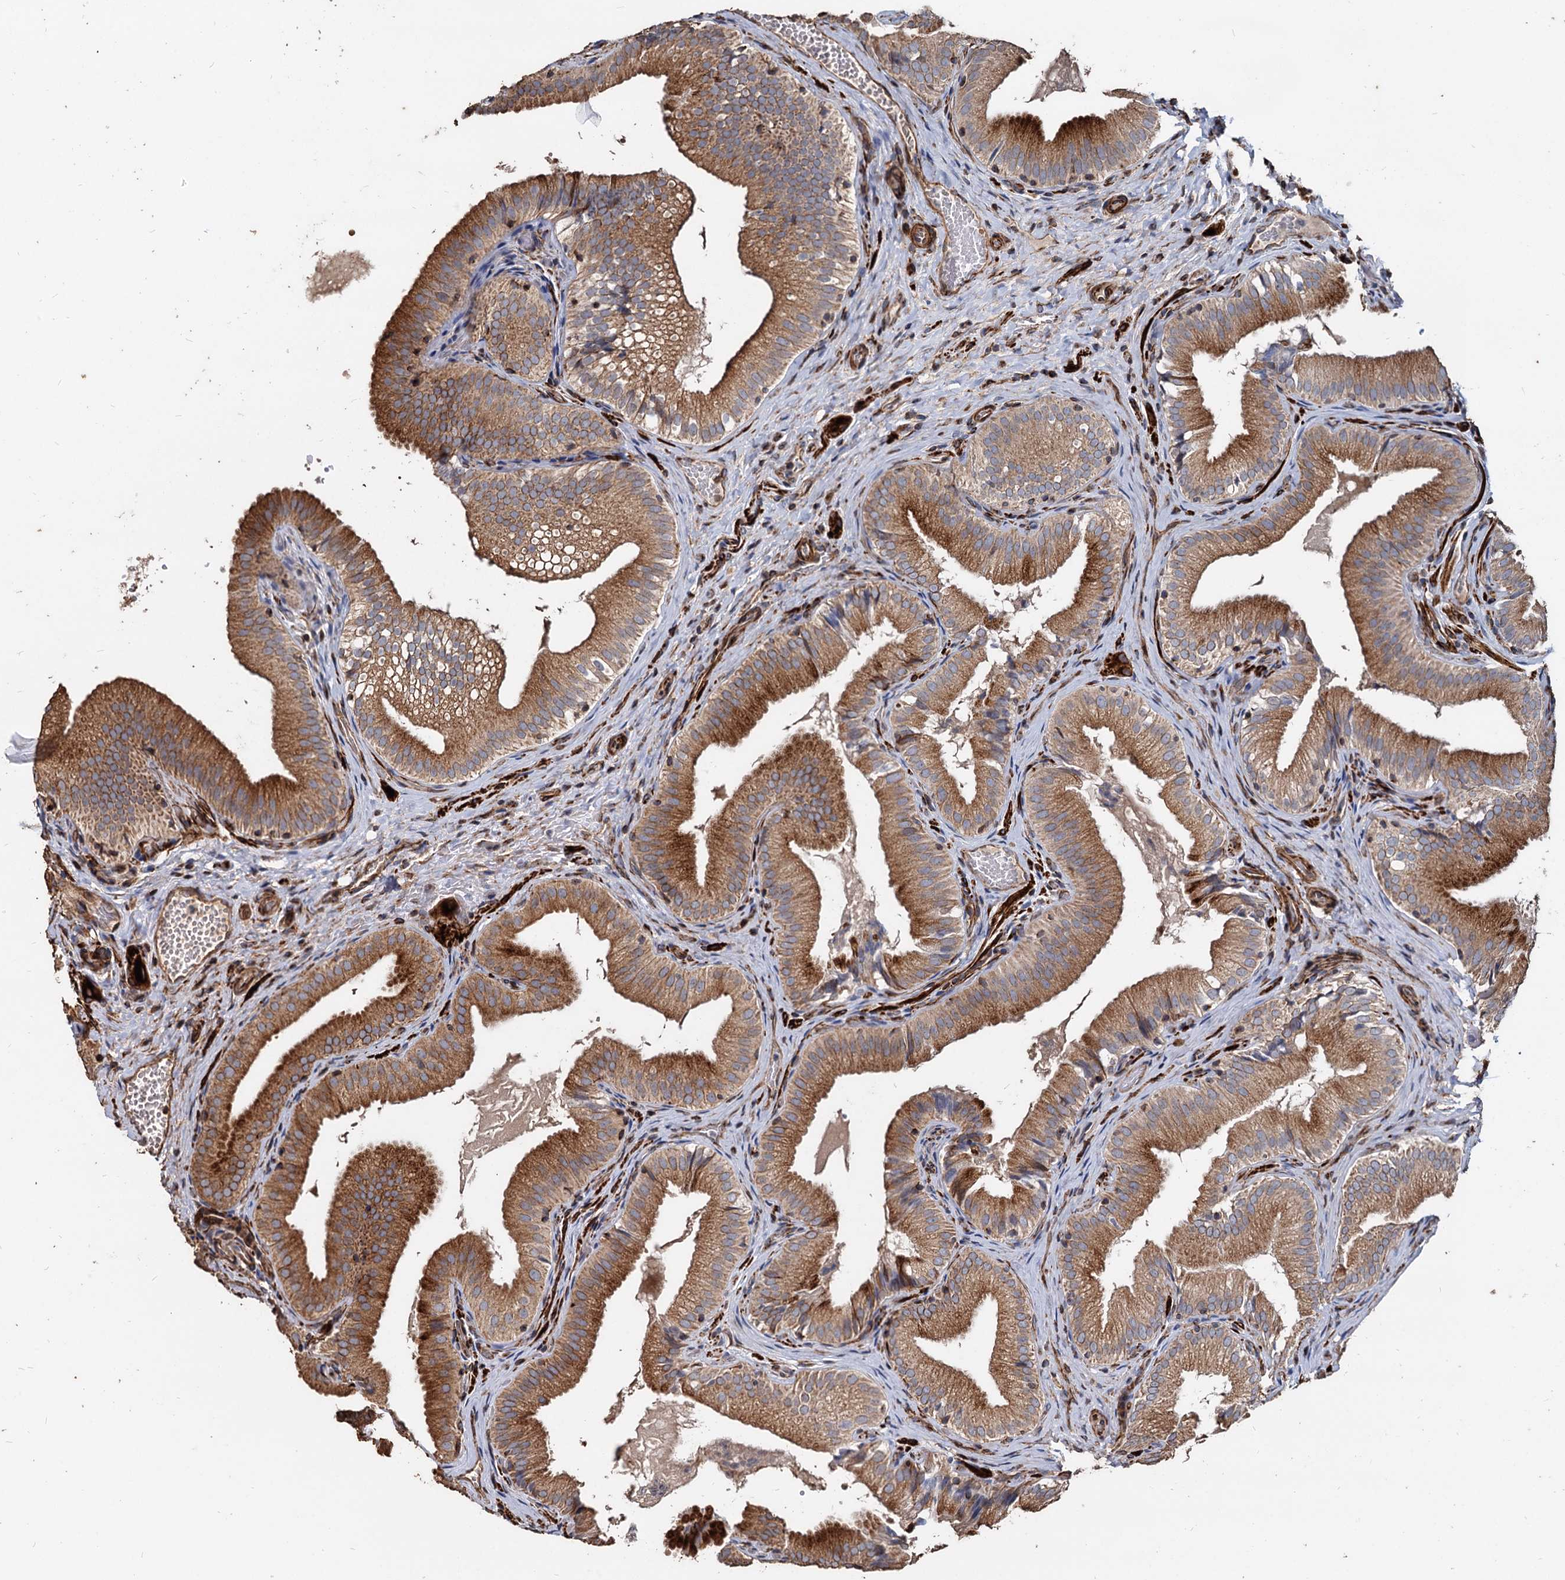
{"staining": {"intensity": "strong", "quantity": ">75%", "location": "cytoplasmic/membranous"}, "tissue": "gallbladder", "cell_type": "Glandular cells", "image_type": "normal", "snomed": [{"axis": "morphology", "description": "Normal tissue, NOS"}, {"axis": "topography", "description": "Gallbladder"}], "caption": "The histopathology image exhibits immunohistochemical staining of normal gallbladder. There is strong cytoplasmic/membranous positivity is identified in about >75% of glandular cells.", "gene": "DEPDC4", "patient": {"sex": "female", "age": 30}}